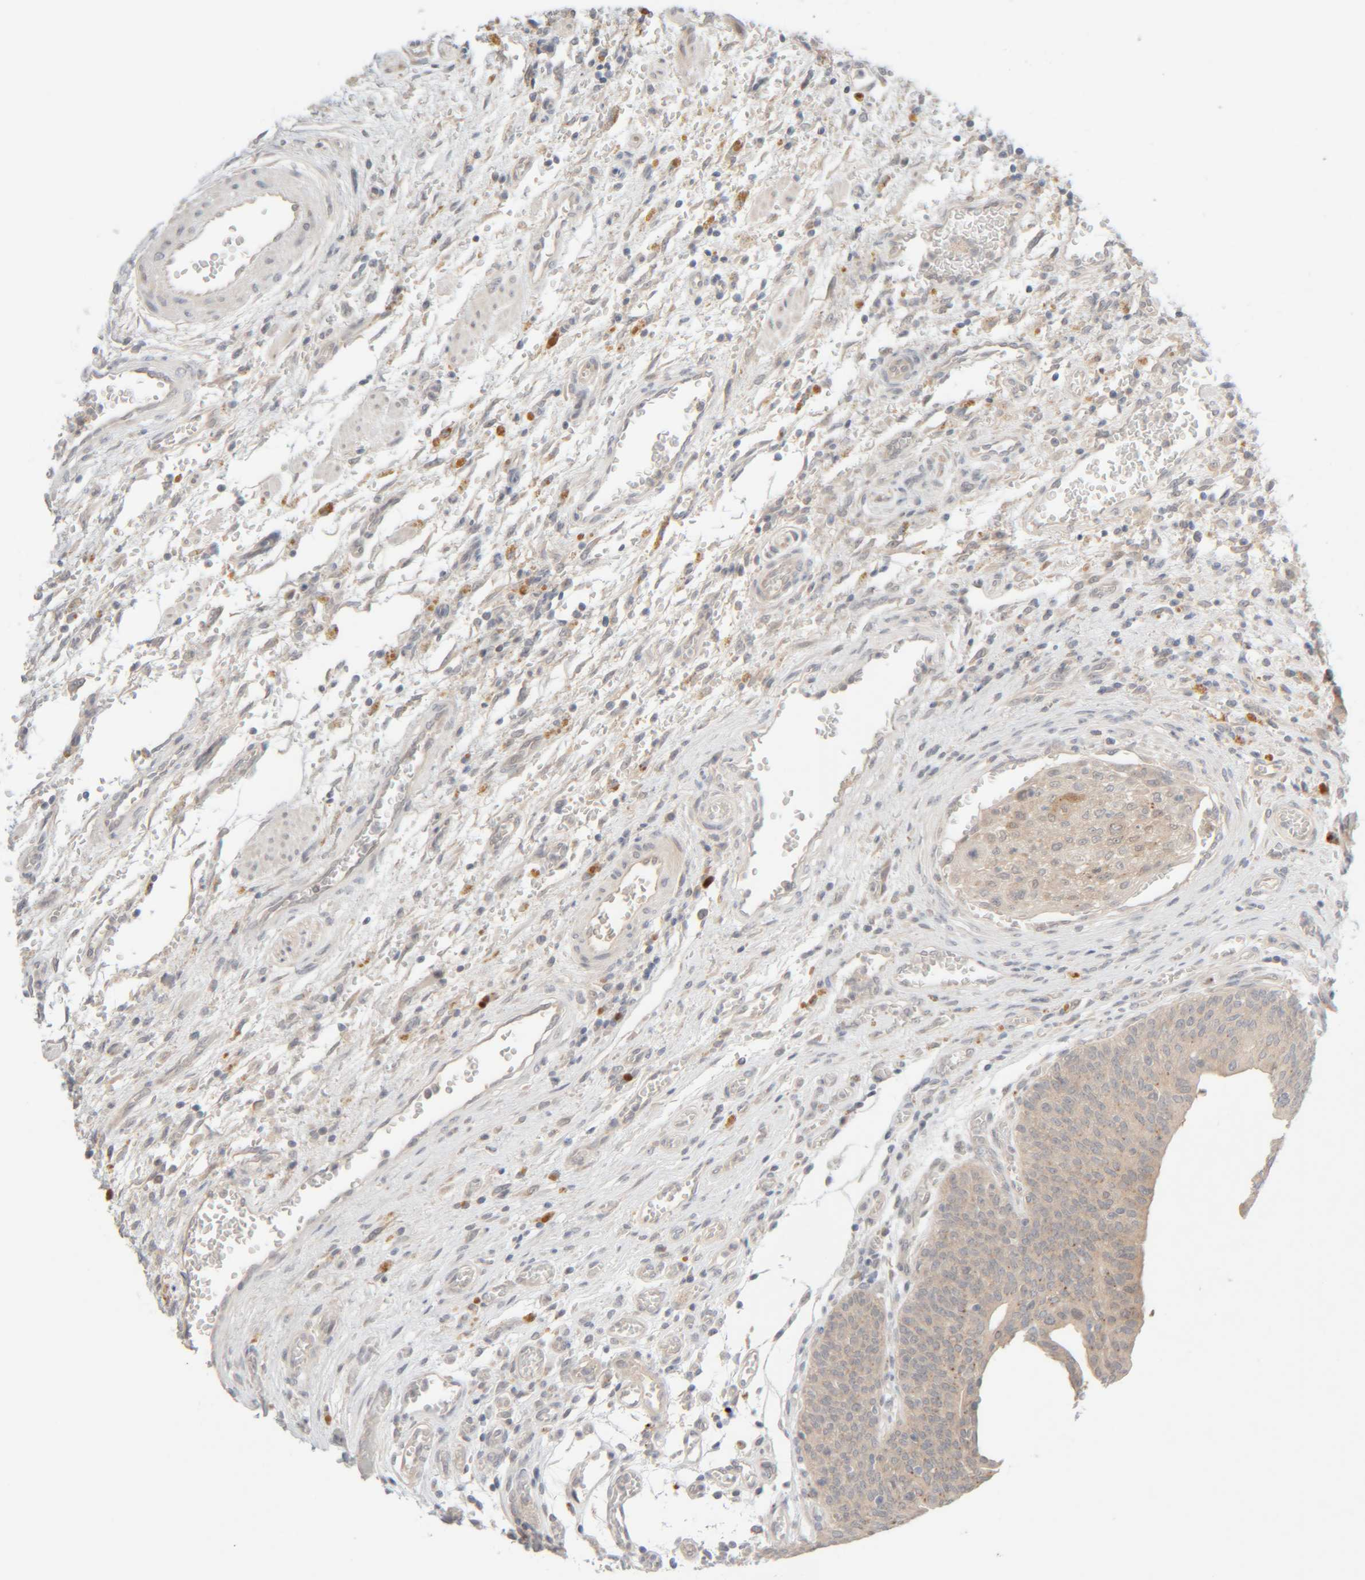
{"staining": {"intensity": "weak", "quantity": "<25%", "location": "cytoplasmic/membranous"}, "tissue": "urothelial cancer", "cell_type": "Tumor cells", "image_type": "cancer", "snomed": [{"axis": "morphology", "description": "Urothelial carcinoma, Low grade"}, {"axis": "morphology", "description": "Urothelial carcinoma, High grade"}, {"axis": "topography", "description": "Urinary bladder"}], "caption": "The image demonstrates no staining of tumor cells in urothelial carcinoma (low-grade).", "gene": "CHKA", "patient": {"sex": "male", "age": 35}}